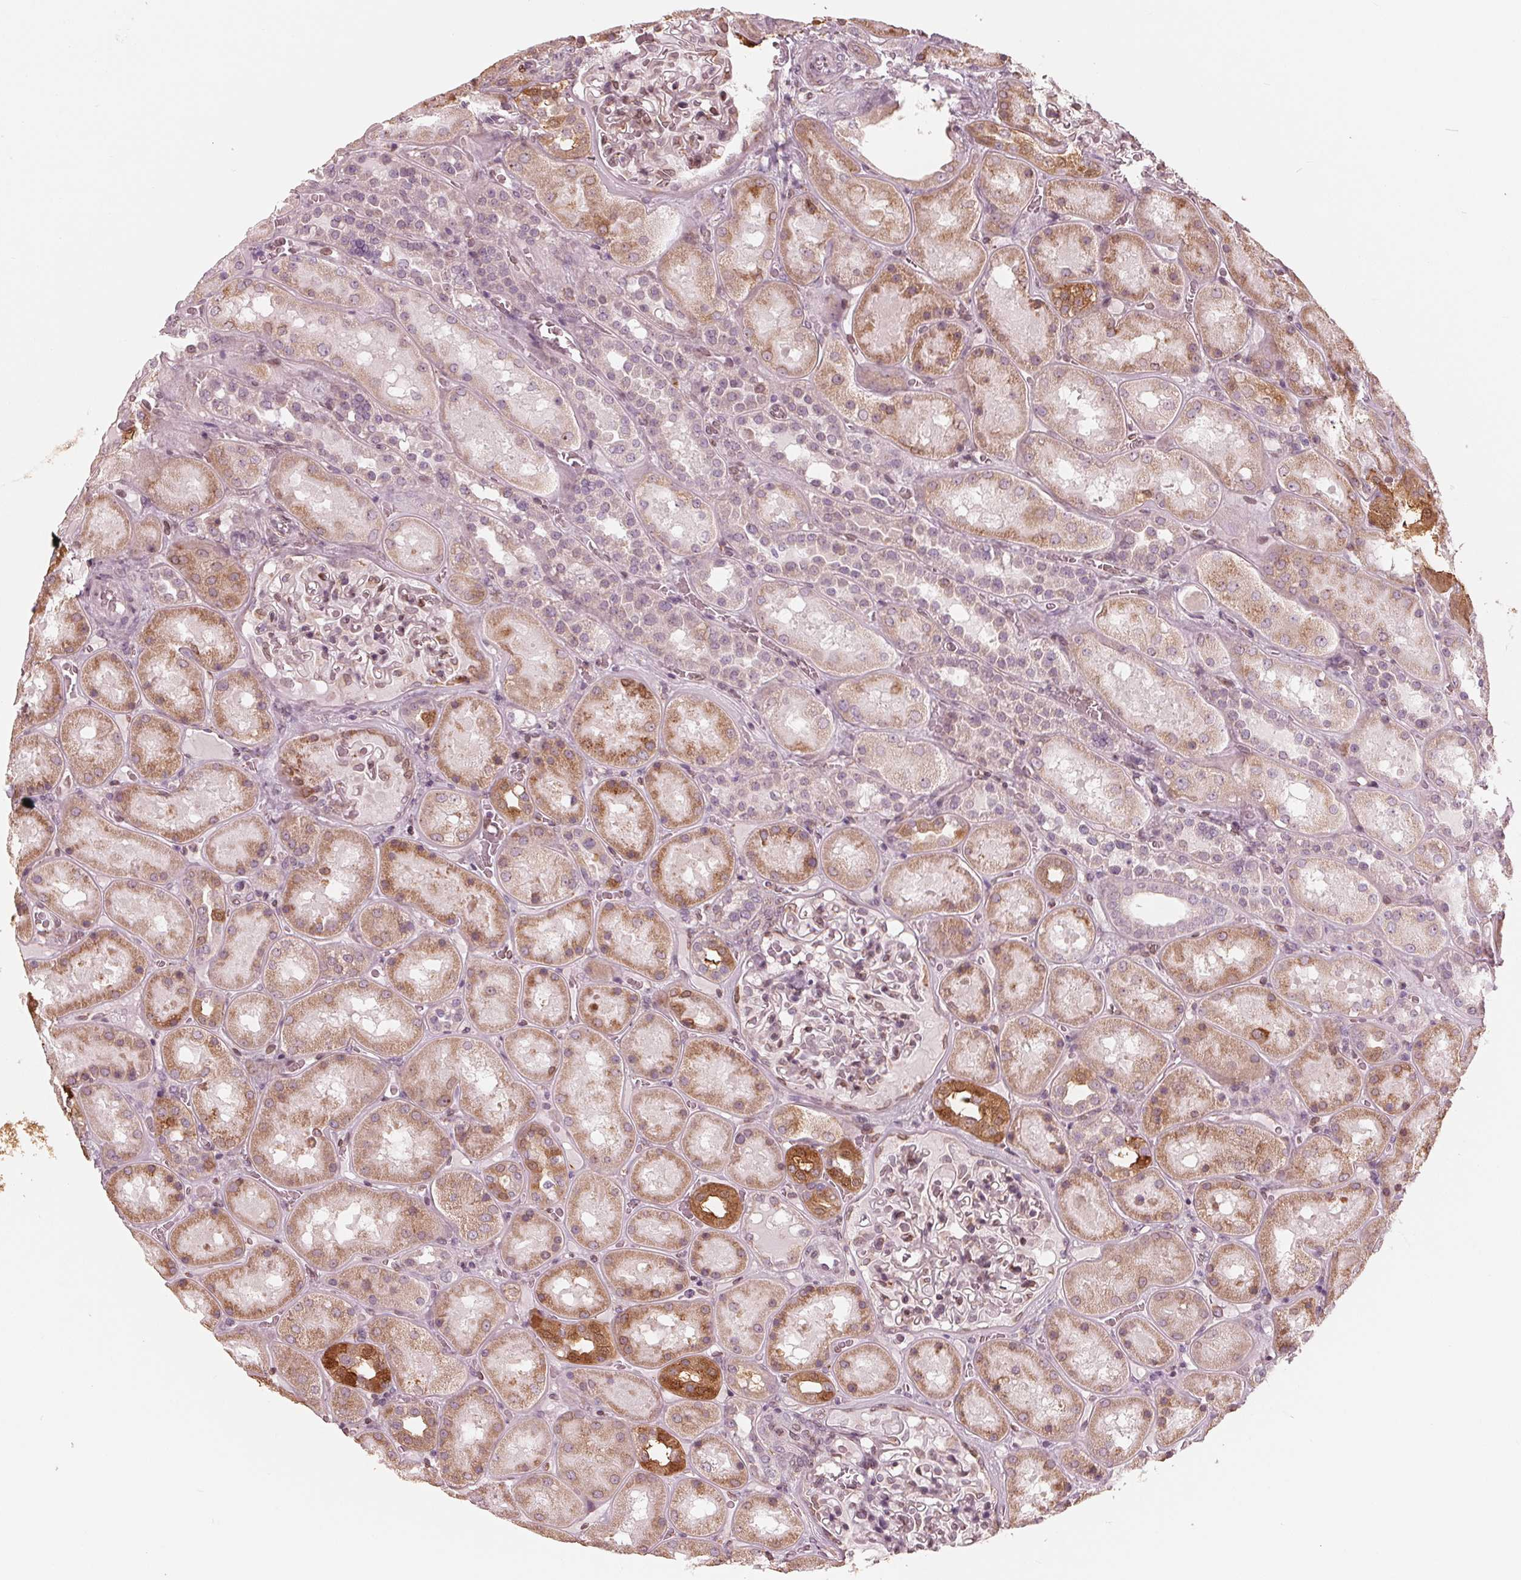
{"staining": {"intensity": "moderate", "quantity": "<25%", "location": "cytoplasmic/membranous,nuclear"}, "tissue": "kidney", "cell_type": "Cells in glomeruli", "image_type": "normal", "snomed": [{"axis": "morphology", "description": "Normal tissue, NOS"}, {"axis": "topography", "description": "Kidney"}], "caption": "Protein expression analysis of benign kidney exhibits moderate cytoplasmic/membranous,nuclear positivity in approximately <25% of cells in glomeruli. (DAB IHC, brown staining for protein, blue staining for nuclei).", "gene": "IKBIP", "patient": {"sex": "male", "age": 73}}